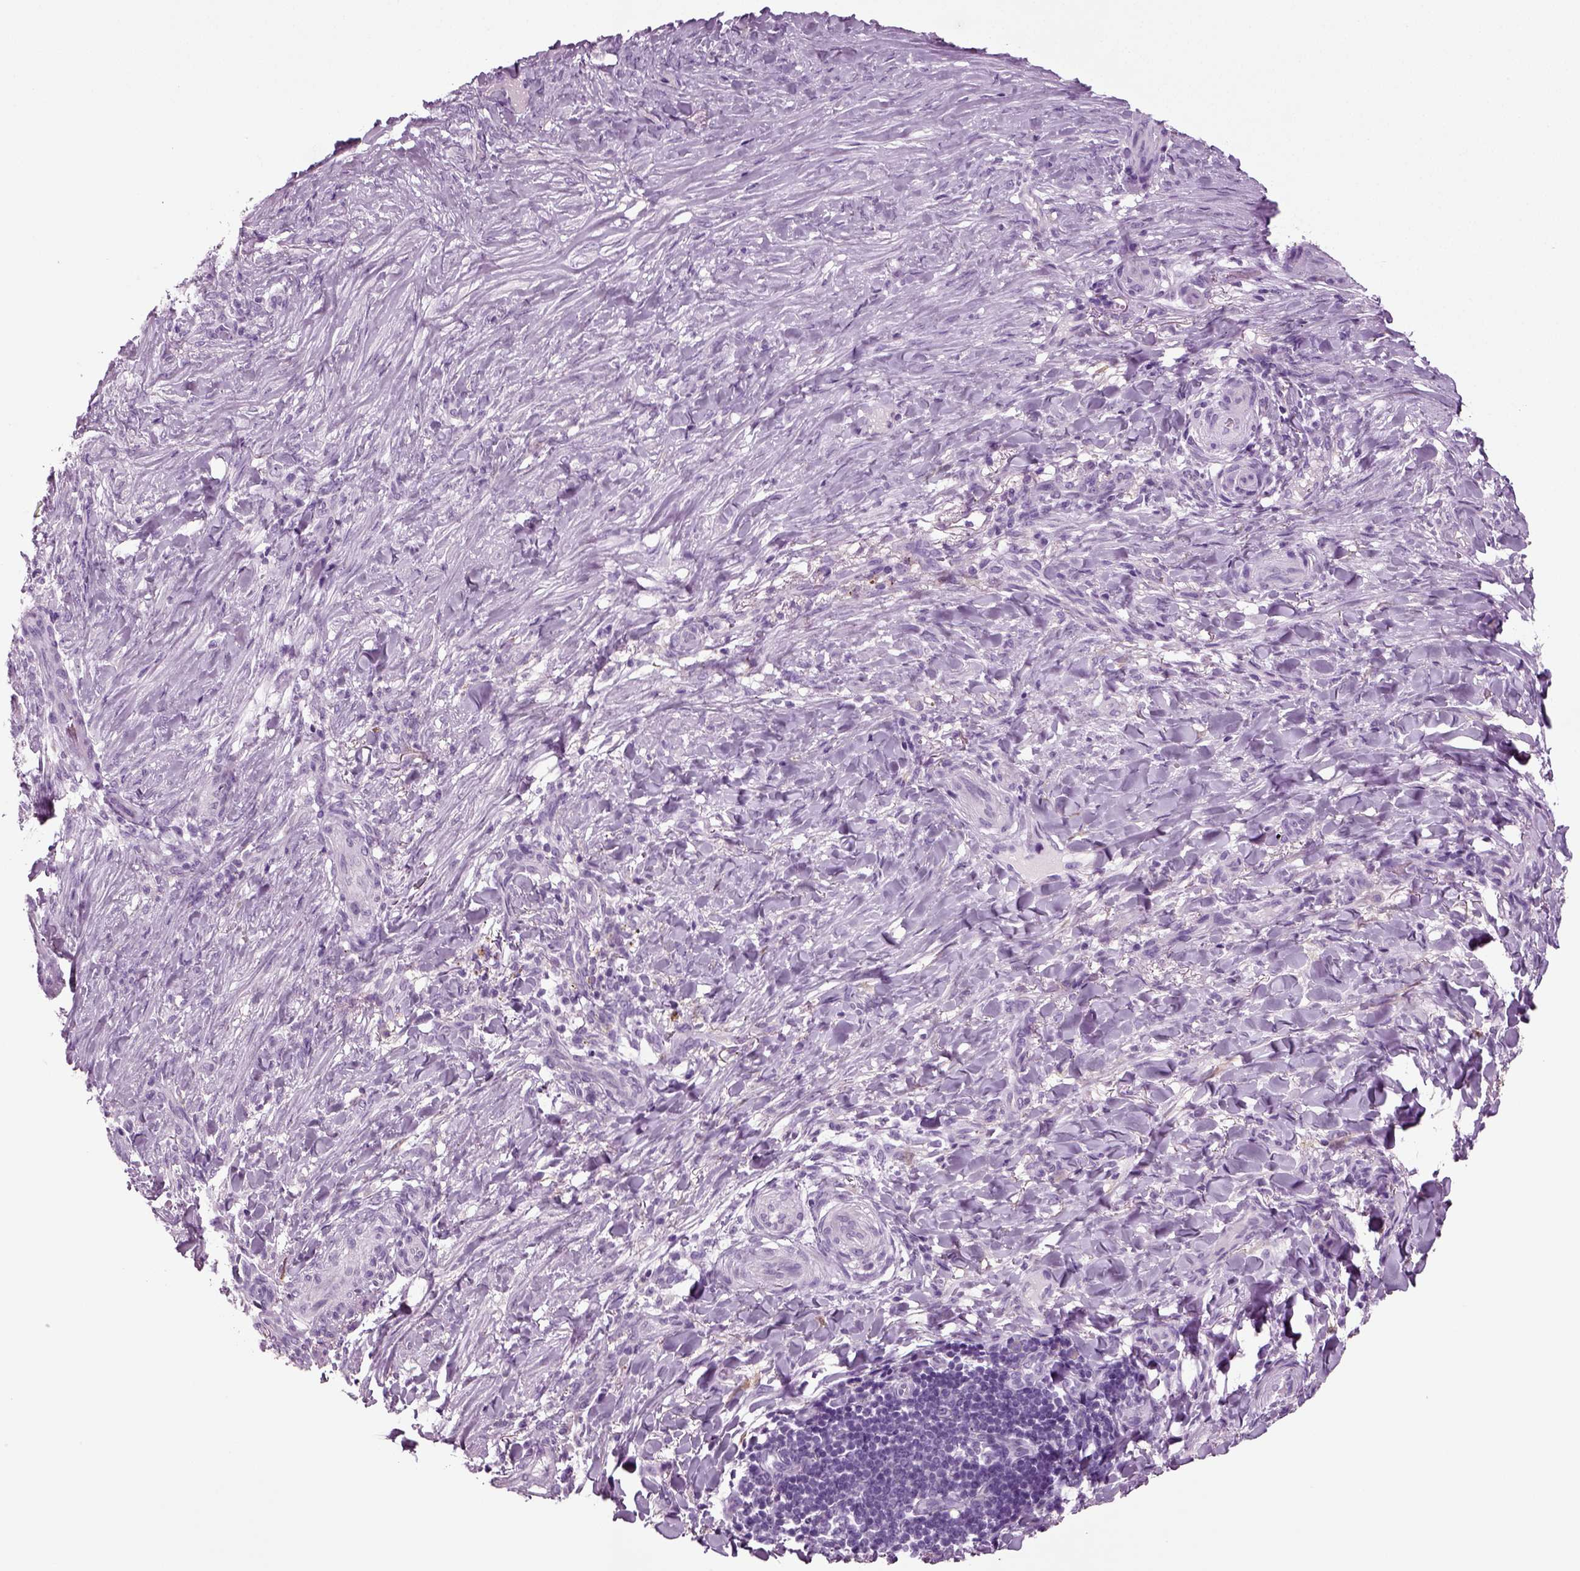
{"staining": {"intensity": "negative", "quantity": "none", "location": "none"}, "tissue": "skin cancer", "cell_type": "Tumor cells", "image_type": "cancer", "snomed": [{"axis": "morphology", "description": "Basal cell carcinoma"}, {"axis": "topography", "description": "Skin"}], "caption": "Tumor cells show no significant protein expression in skin cancer.", "gene": "CRABP1", "patient": {"sex": "female", "age": 69}}